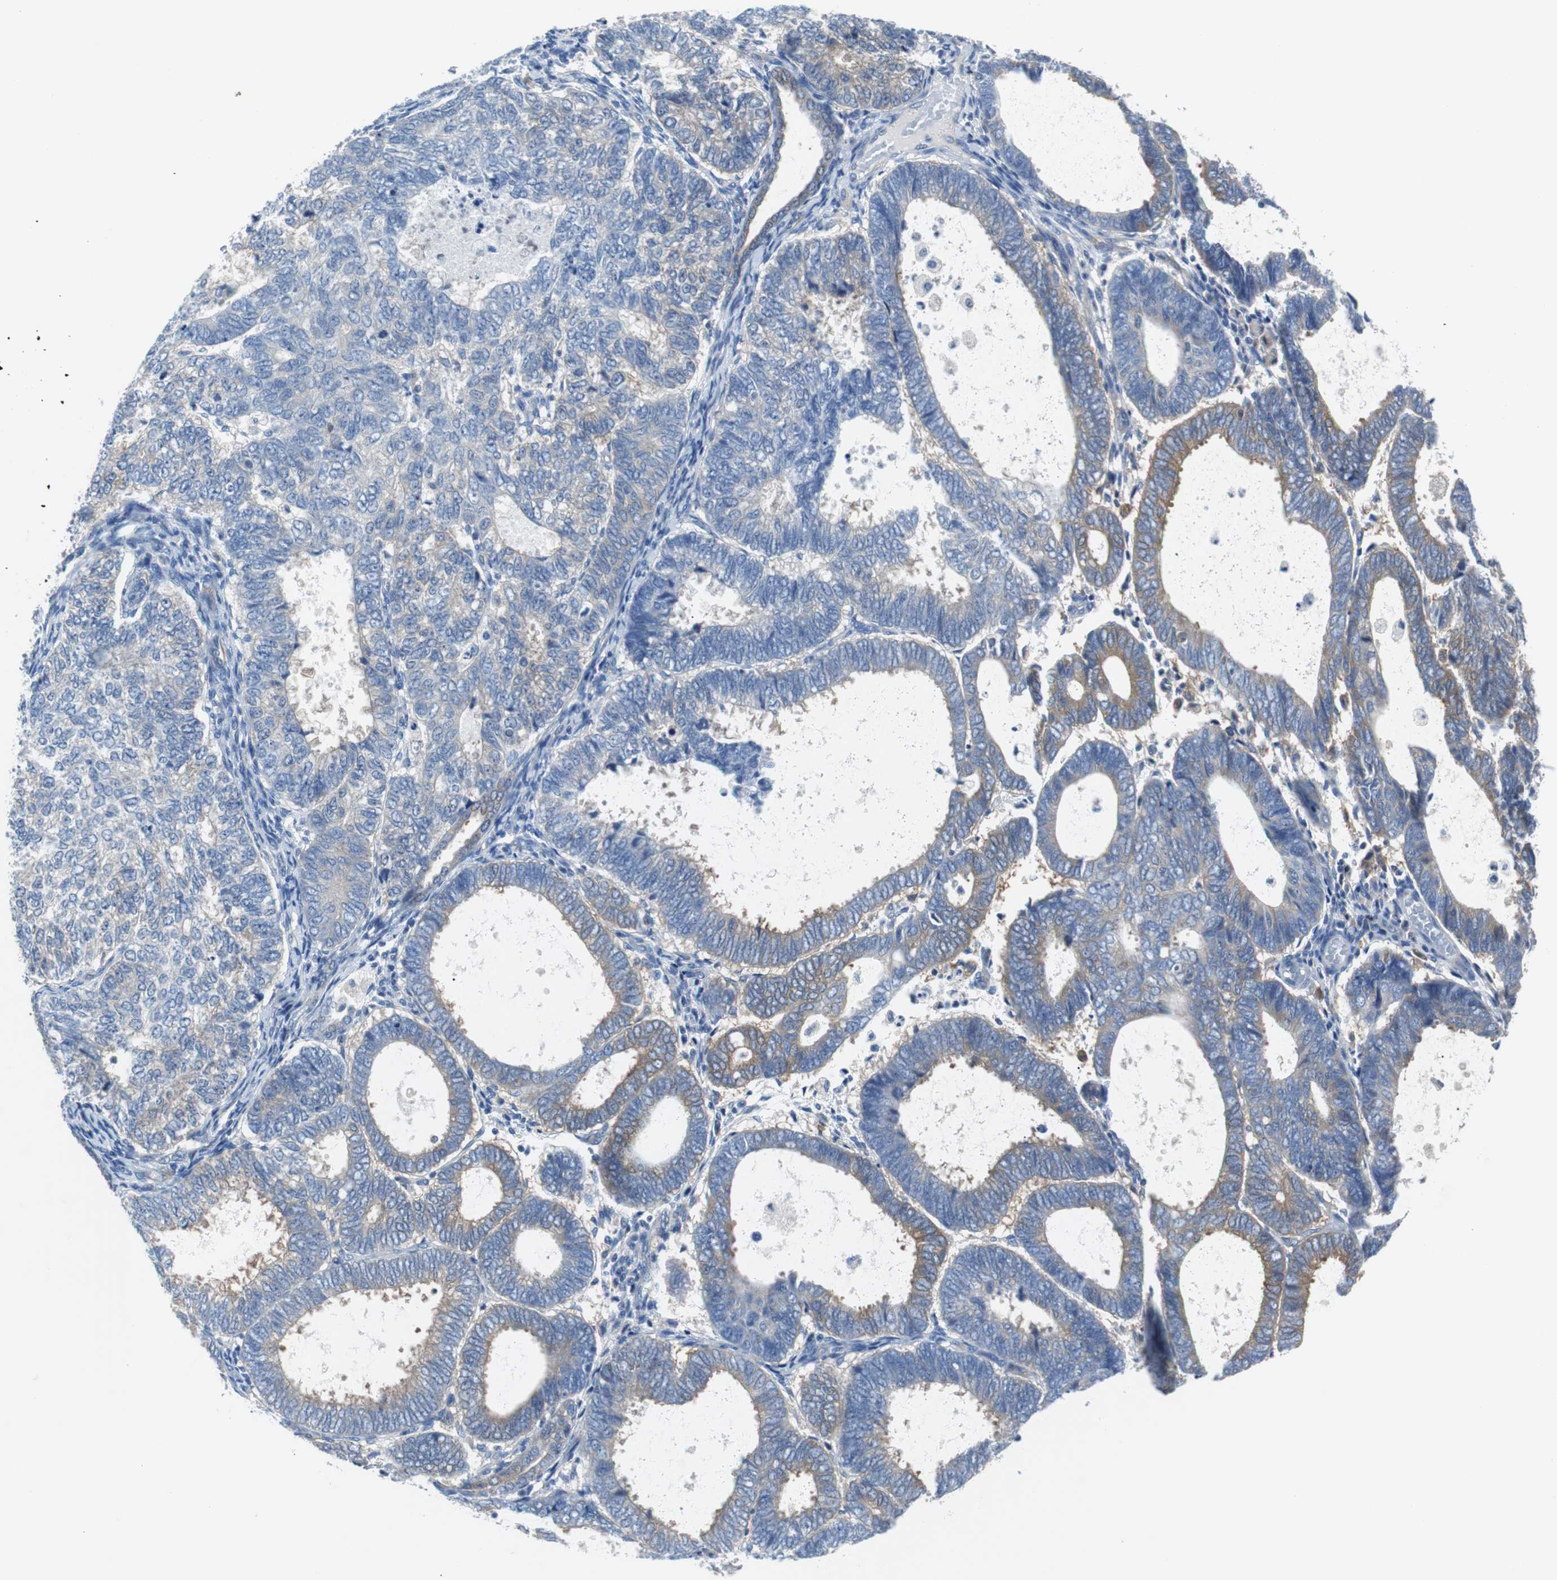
{"staining": {"intensity": "weak", "quantity": "25%-75%", "location": "cytoplasmic/membranous"}, "tissue": "endometrial cancer", "cell_type": "Tumor cells", "image_type": "cancer", "snomed": [{"axis": "morphology", "description": "Adenocarcinoma, NOS"}, {"axis": "topography", "description": "Uterus"}], "caption": "A brown stain shows weak cytoplasmic/membranous positivity of a protein in human endometrial cancer (adenocarcinoma) tumor cells.", "gene": "EEF2K", "patient": {"sex": "female", "age": 60}}